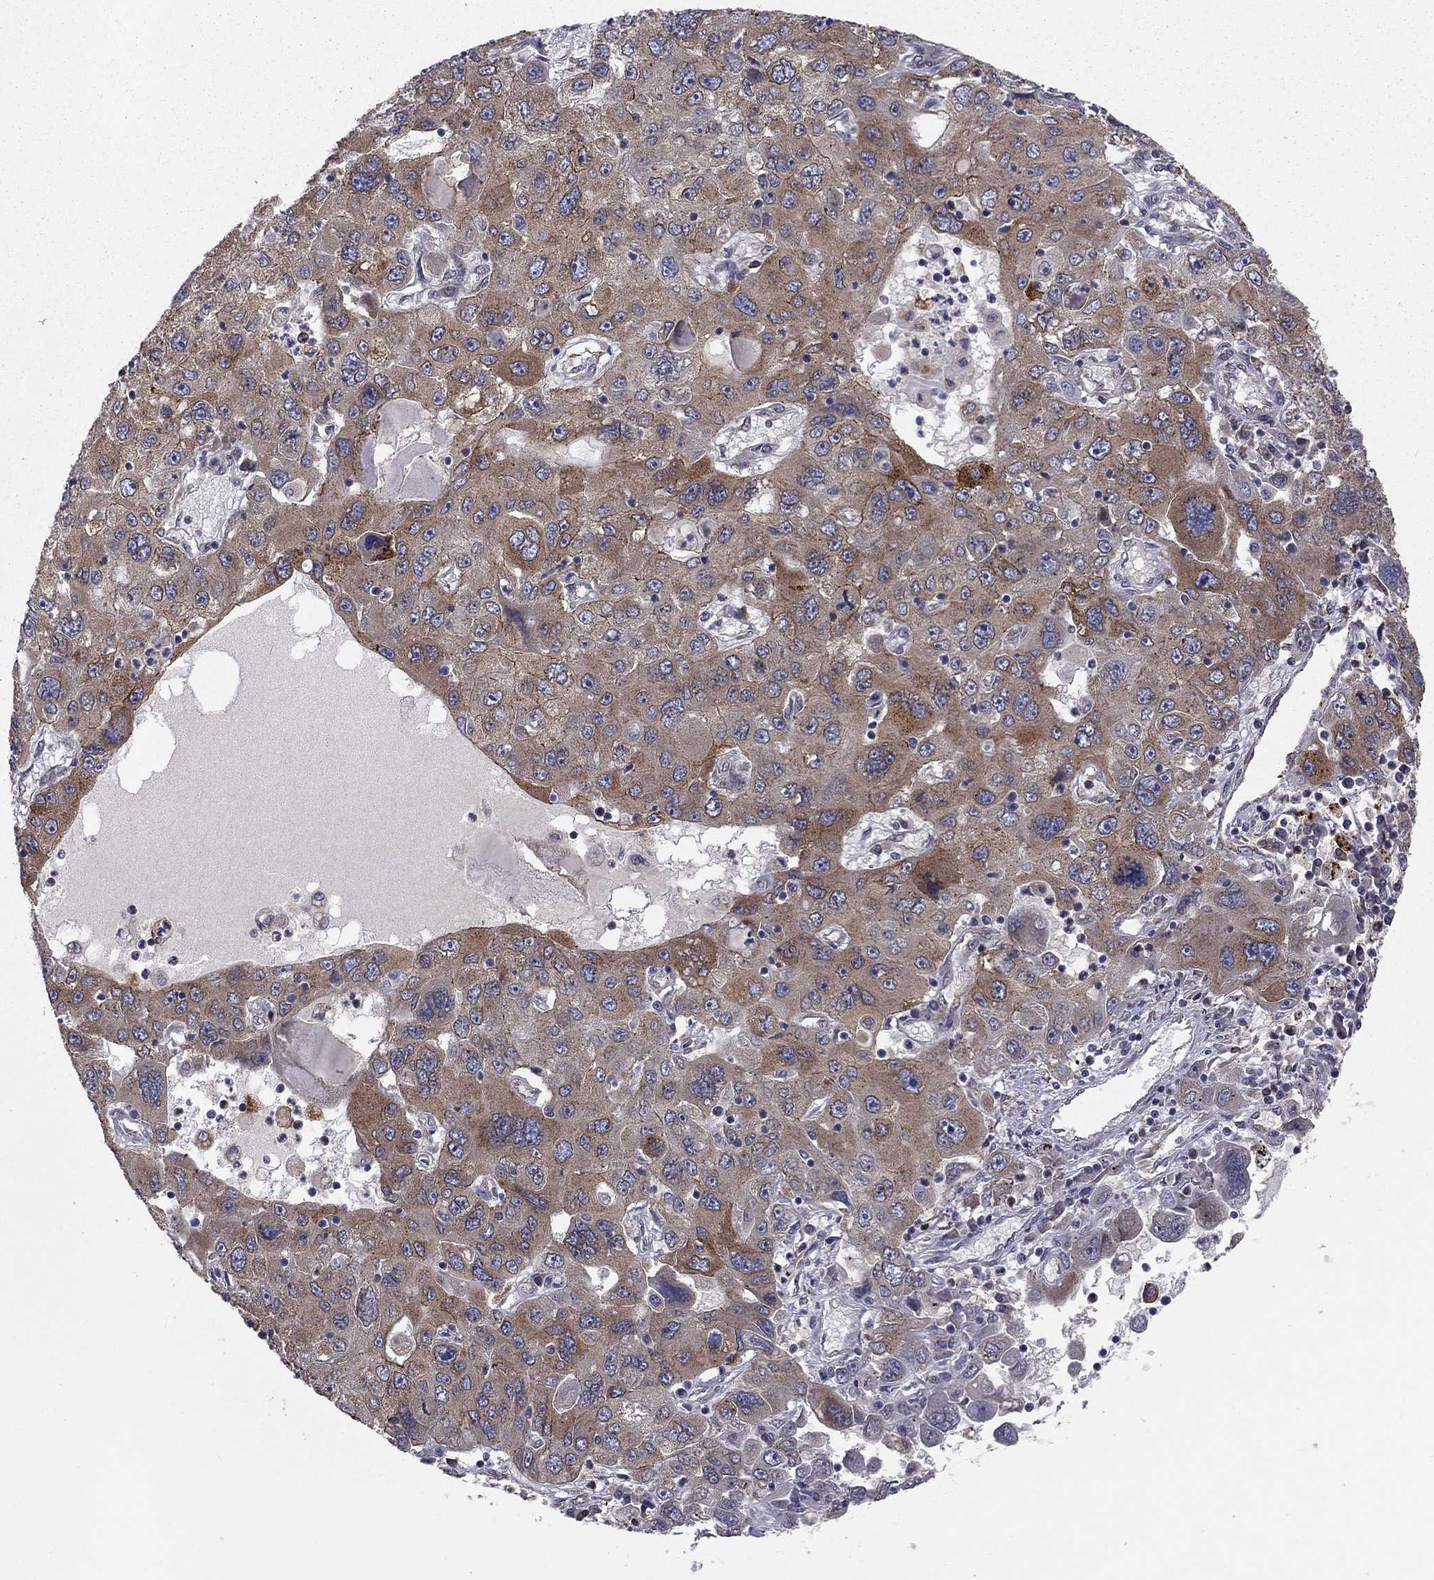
{"staining": {"intensity": "moderate", "quantity": ">75%", "location": "cytoplasmic/membranous"}, "tissue": "stomach cancer", "cell_type": "Tumor cells", "image_type": "cancer", "snomed": [{"axis": "morphology", "description": "Adenocarcinoma, NOS"}, {"axis": "topography", "description": "Stomach"}], "caption": "A histopathology image of stomach adenocarcinoma stained for a protein demonstrates moderate cytoplasmic/membranous brown staining in tumor cells.", "gene": "YIF1A", "patient": {"sex": "male", "age": 56}}